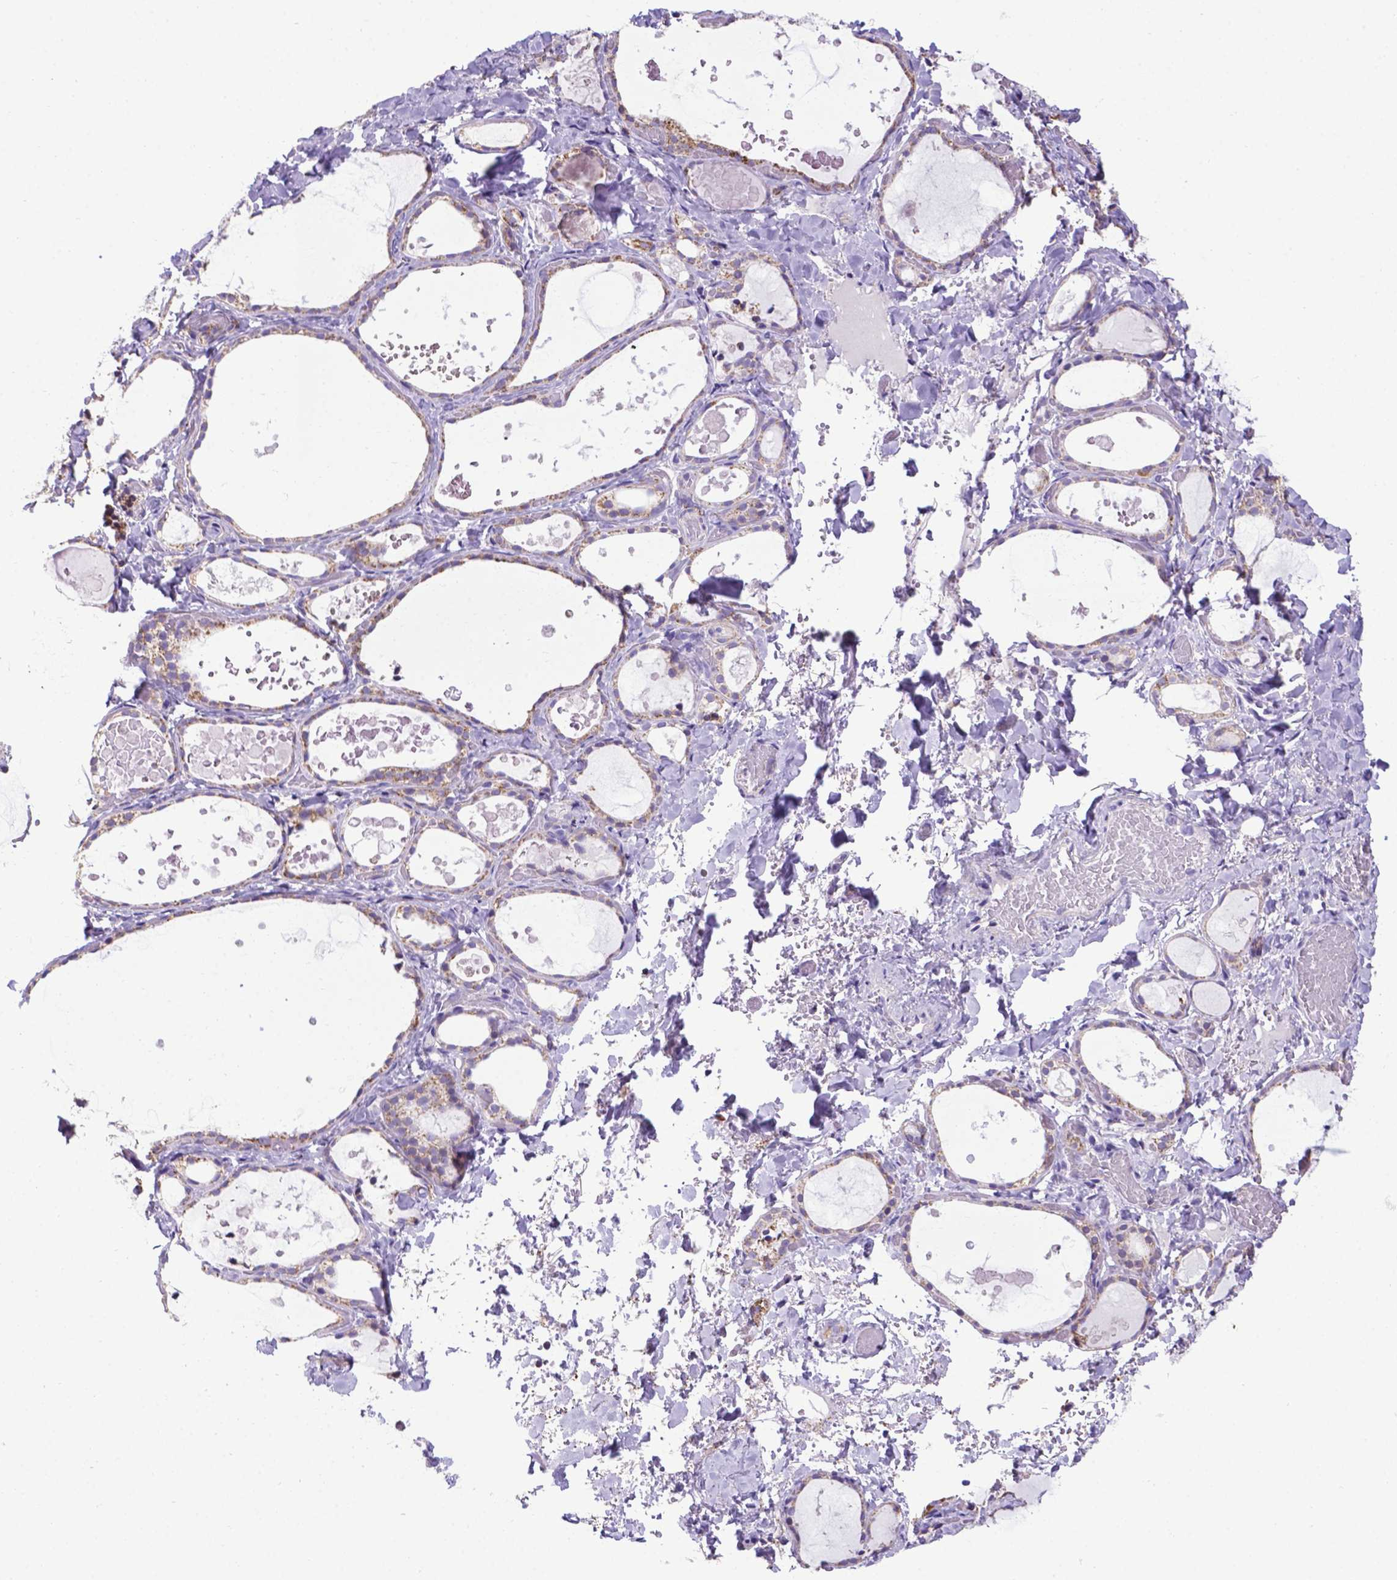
{"staining": {"intensity": "weak", "quantity": ">75%", "location": "cytoplasmic/membranous"}, "tissue": "thyroid gland", "cell_type": "Glandular cells", "image_type": "normal", "snomed": [{"axis": "morphology", "description": "Normal tissue, NOS"}, {"axis": "topography", "description": "Thyroid gland"}], "caption": "Thyroid gland stained with IHC demonstrates weak cytoplasmic/membranous staining in approximately >75% of glandular cells.", "gene": "POU3F3", "patient": {"sex": "female", "age": 56}}